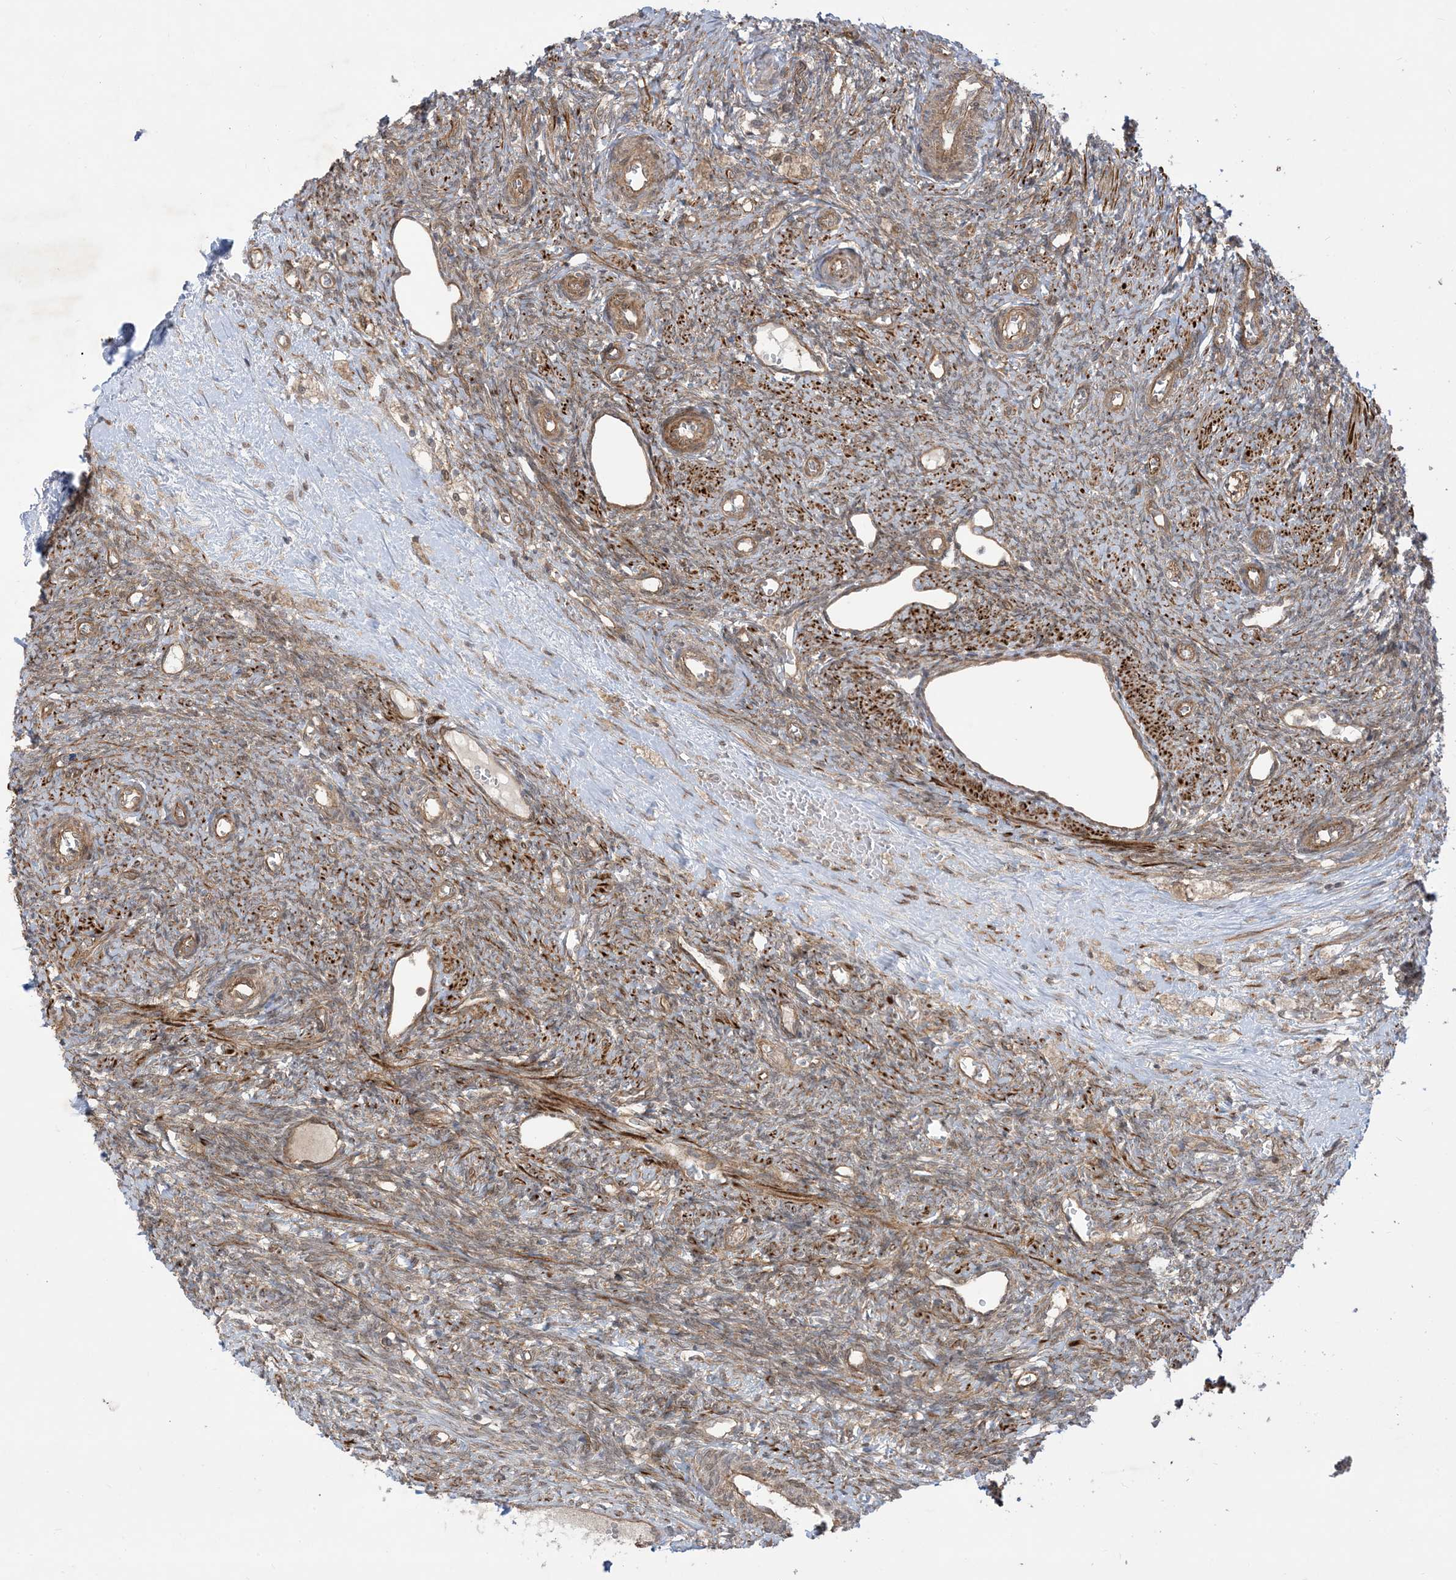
{"staining": {"intensity": "strong", "quantity": ">75%", "location": "cytoplasmic/membranous,nuclear"}, "tissue": "ovary", "cell_type": "Follicle cells", "image_type": "normal", "snomed": [{"axis": "morphology", "description": "Normal tissue, NOS"}, {"axis": "topography", "description": "Ovary"}], "caption": "DAB (3,3'-diaminobenzidine) immunohistochemical staining of benign ovary displays strong cytoplasmic/membranous,nuclear protein expression in approximately >75% of follicle cells. The protein of interest is stained brown, and the nuclei are stained in blue (DAB (3,3'-diaminobenzidine) IHC with brightfield microscopy, high magnification).", "gene": "SOGA3", "patient": {"sex": "female", "age": 41}}